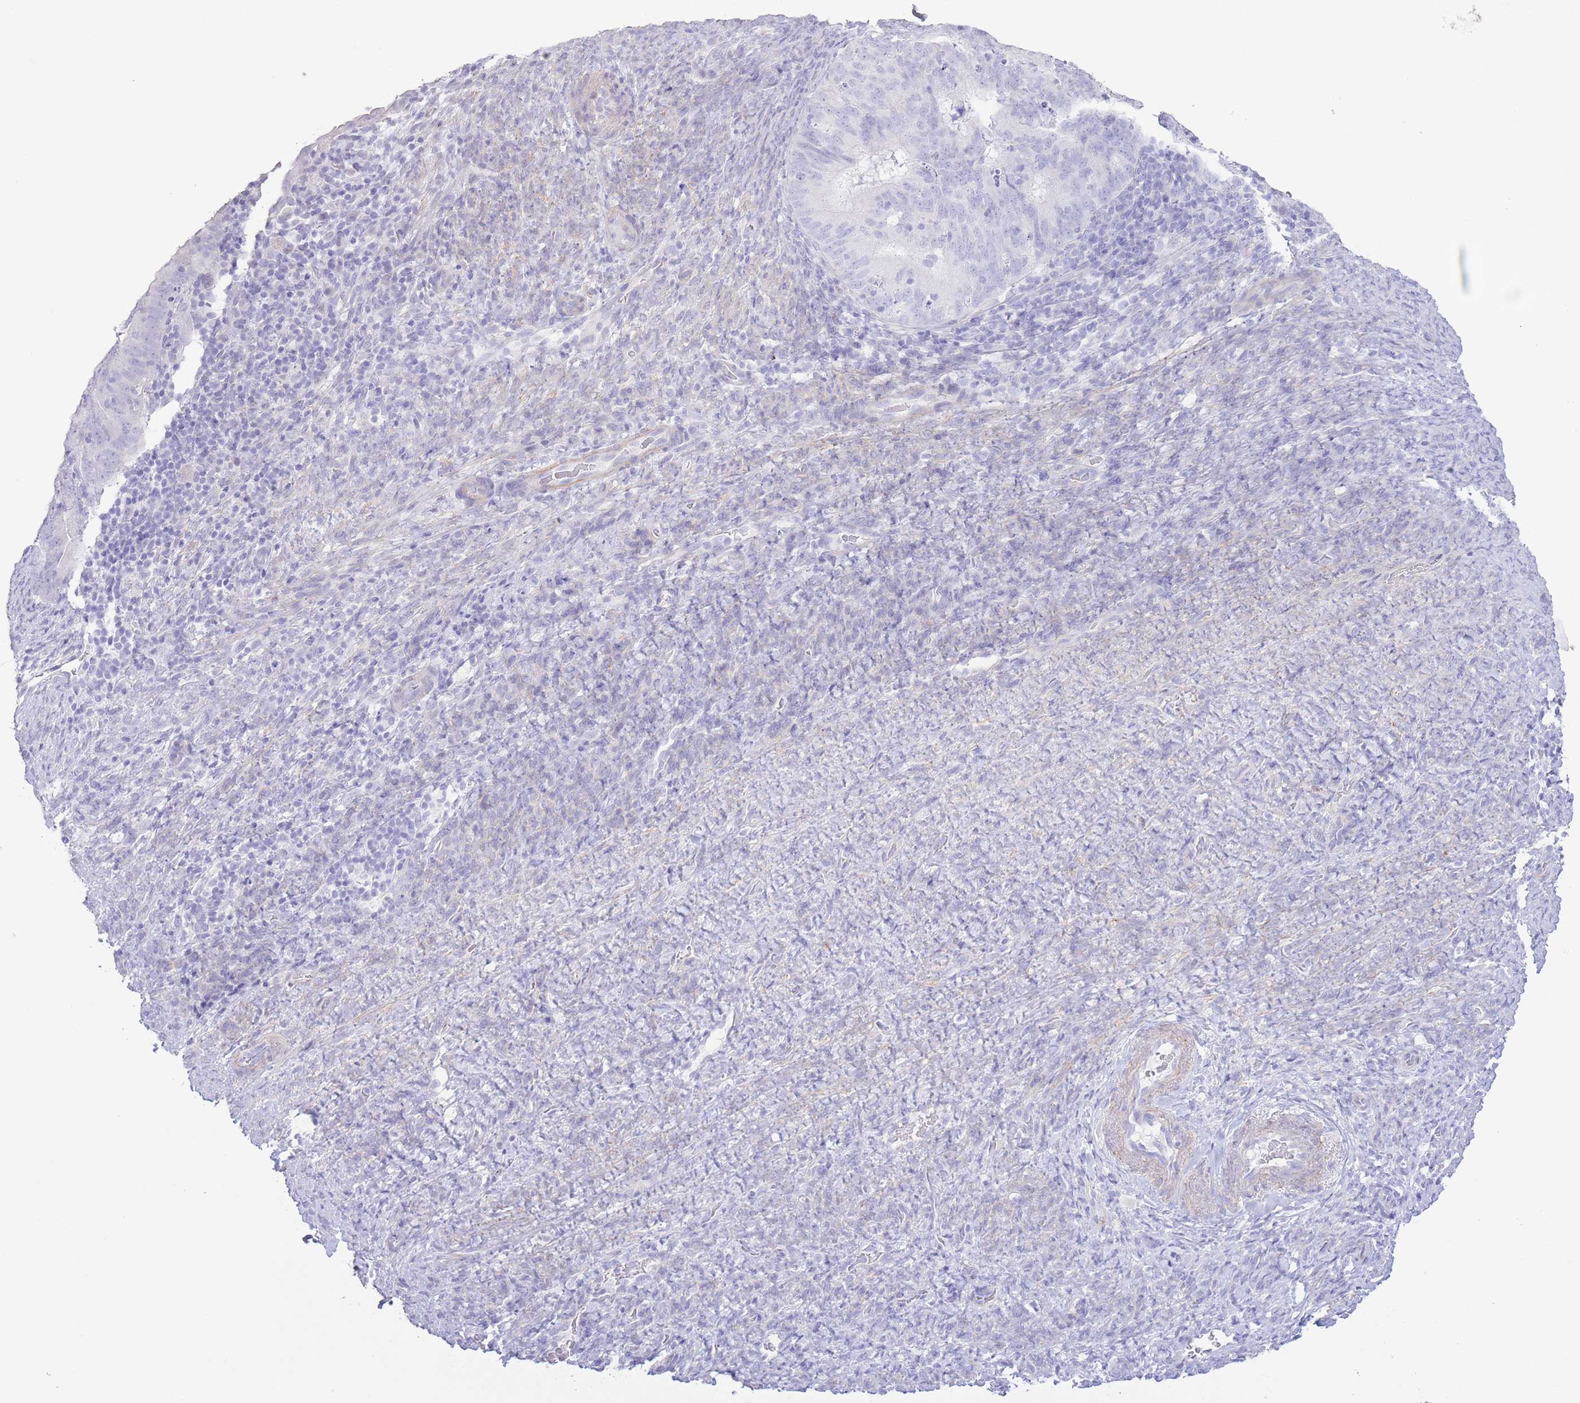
{"staining": {"intensity": "negative", "quantity": "none", "location": "none"}, "tissue": "endometrial cancer", "cell_type": "Tumor cells", "image_type": "cancer", "snomed": [{"axis": "morphology", "description": "Adenocarcinoma, NOS"}, {"axis": "topography", "description": "Endometrium"}], "caption": "Micrograph shows no protein staining in tumor cells of endometrial cancer (adenocarcinoma) tissue. (Stains: DAB (3,3'-diaminobenzidine) immunohistochemistry (IHC) with hematoxylin counter stain, Microscopy: brightfield microscopy at high magnification).", "gene": "PKLR", "patient": {"sex": "female", "age": 70}}